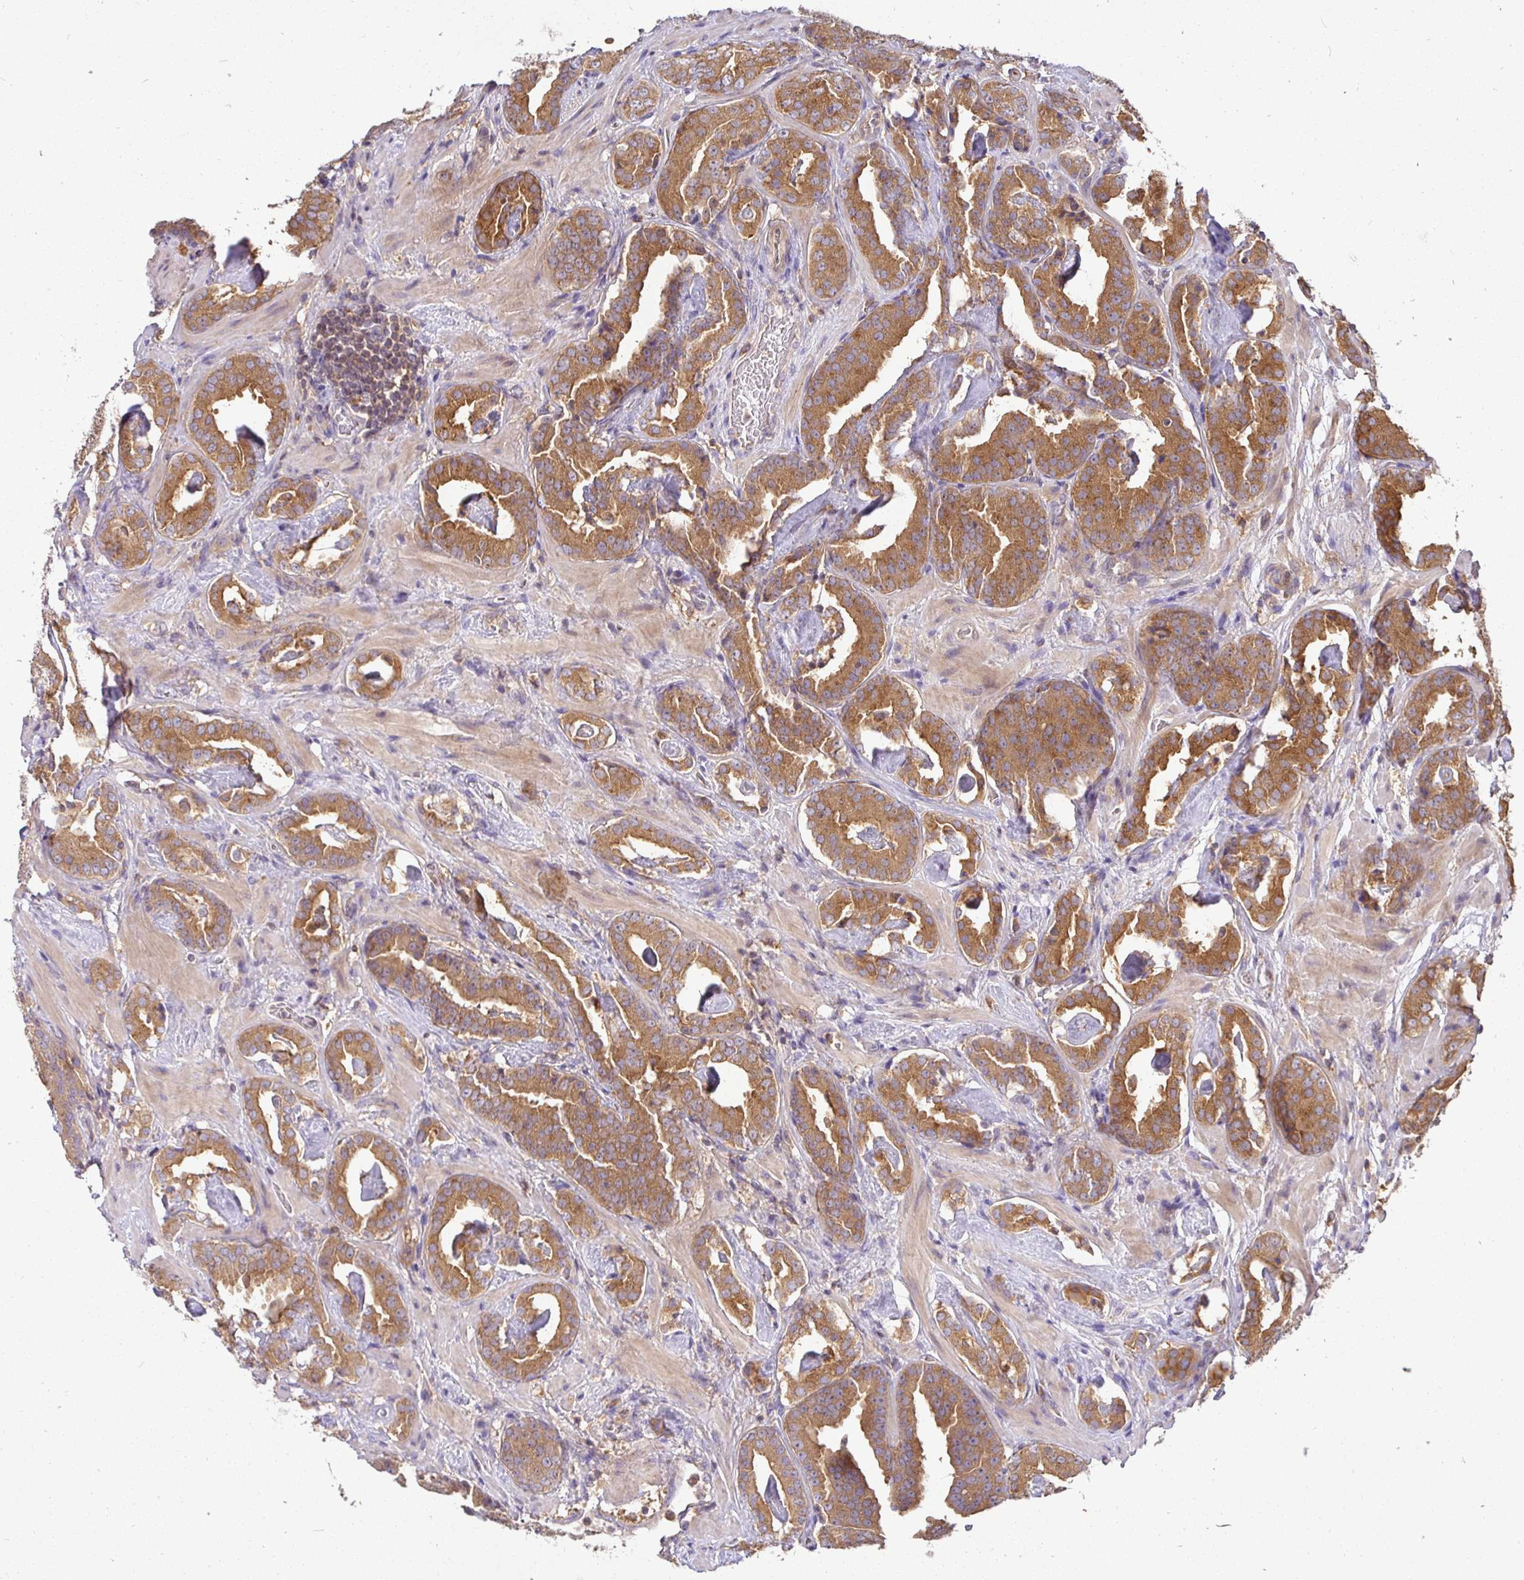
{"staining": {"intensity": "moderate", "quantity": ">75%", "location": "cytoplasmic/membranous"}, "tissue": "prostate cancer", "cell_type": "Tumor cells", "image_type": "cancer", "snomed": [{"axis": "morphology", "description": "Adenocarcinoma, Low grade"}, {"axis": "topography", "description": "Prostate"}], "caption": "DAB immunohistochemical staining of prostate low-grade adenocarcinoma shows moderate cytoplasmic/membranous protein positivity in about >75% of tumor cells.", "gene": "ATP6V1F", "patient": {"sex": "male", "age": 62}}